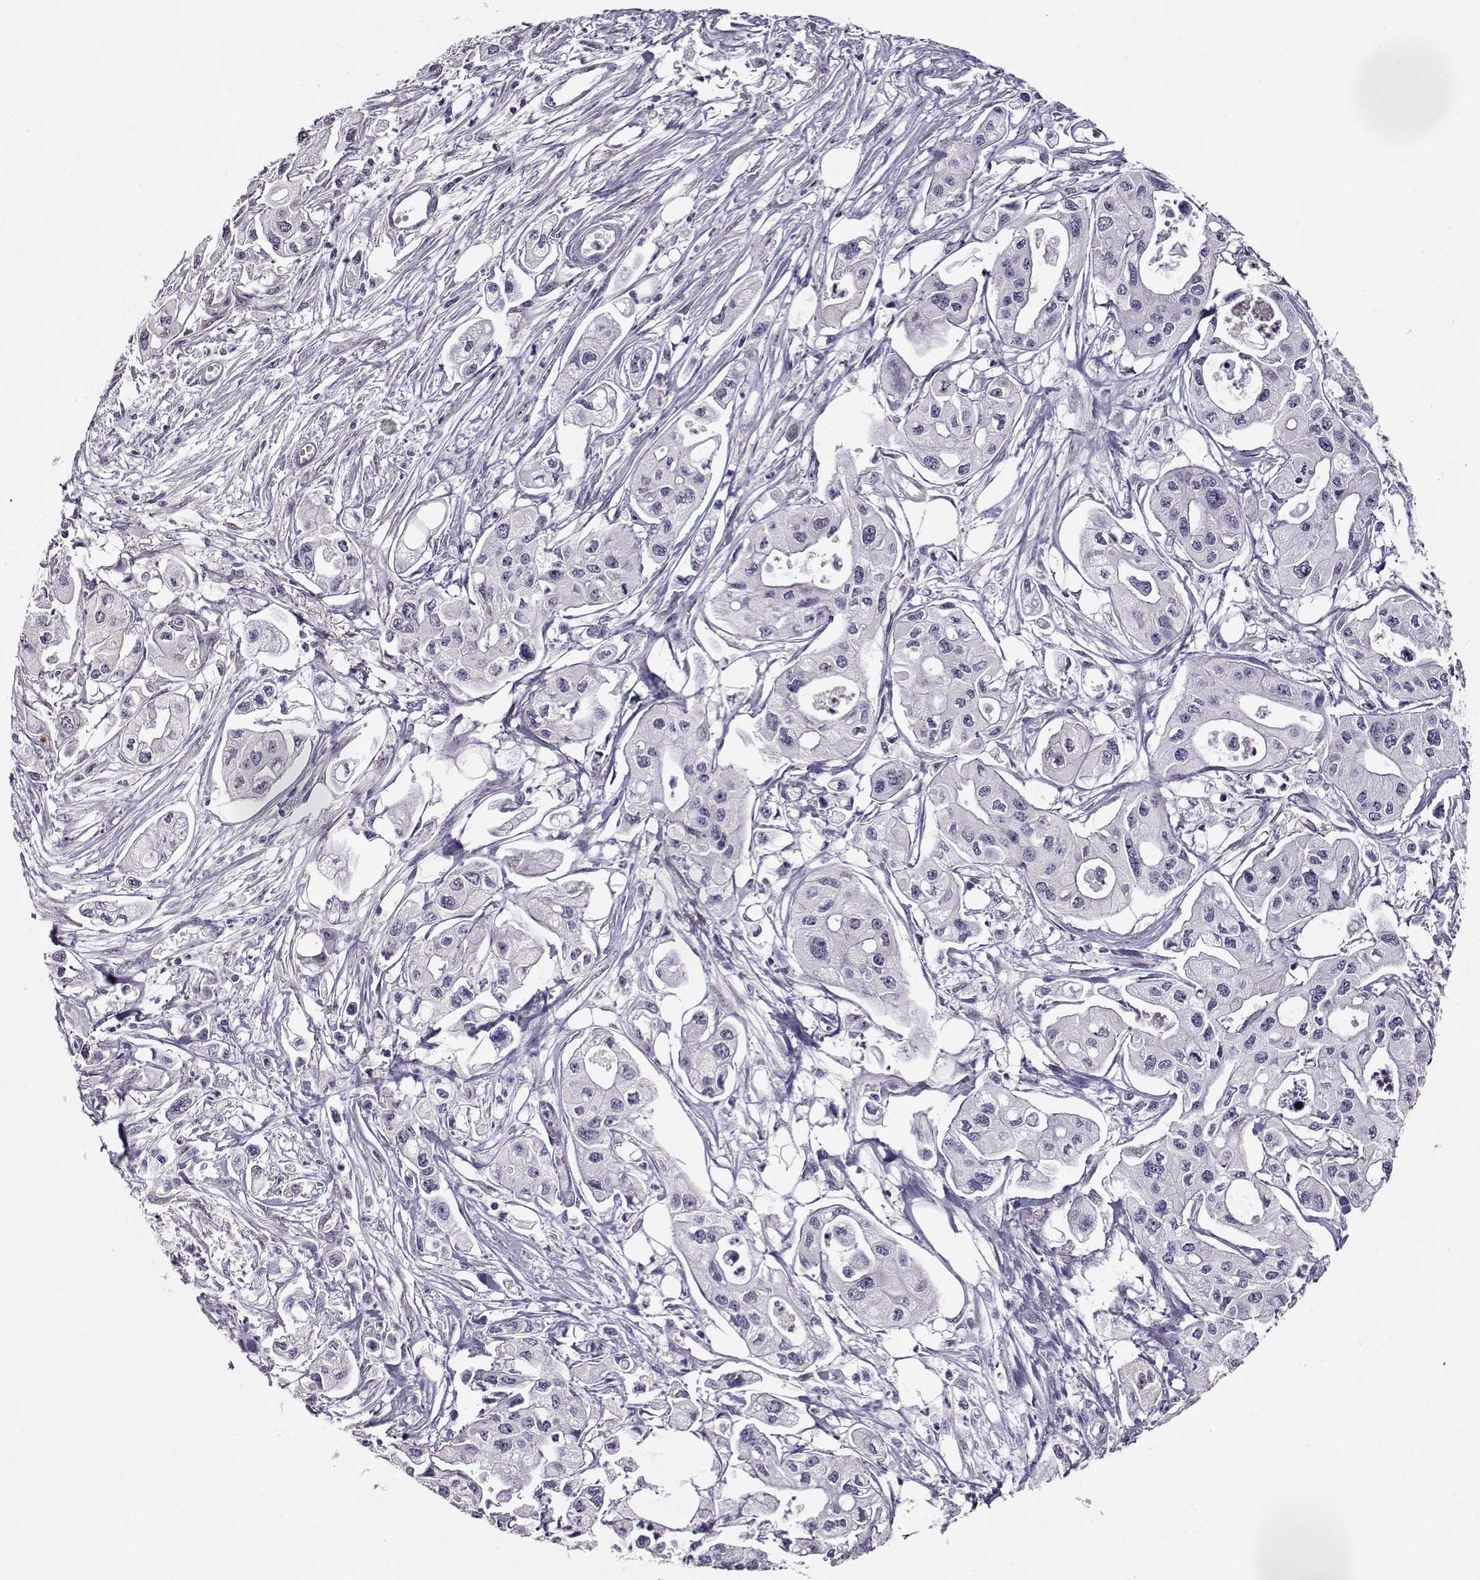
{"staining": {"intensity": "negative", "quantity": "none", "location": "none"}, "tissue": "pancreatic cancer", "cell_type": "Tumor cells", "image_type": "cancer", "snomed": [{"axis": "morphology", "description": "Adenocarcinoma, NOS"}, {"axis": "topography", "description": "Pancreas"}], "caption": "Immunohistochemistry (IHC) of human pancreatic cancer (adenocarcinoma) demonstrates no expression in tumor cells.", "gene": "CCR8", "patient": {"sex": "male", "age": 70}}